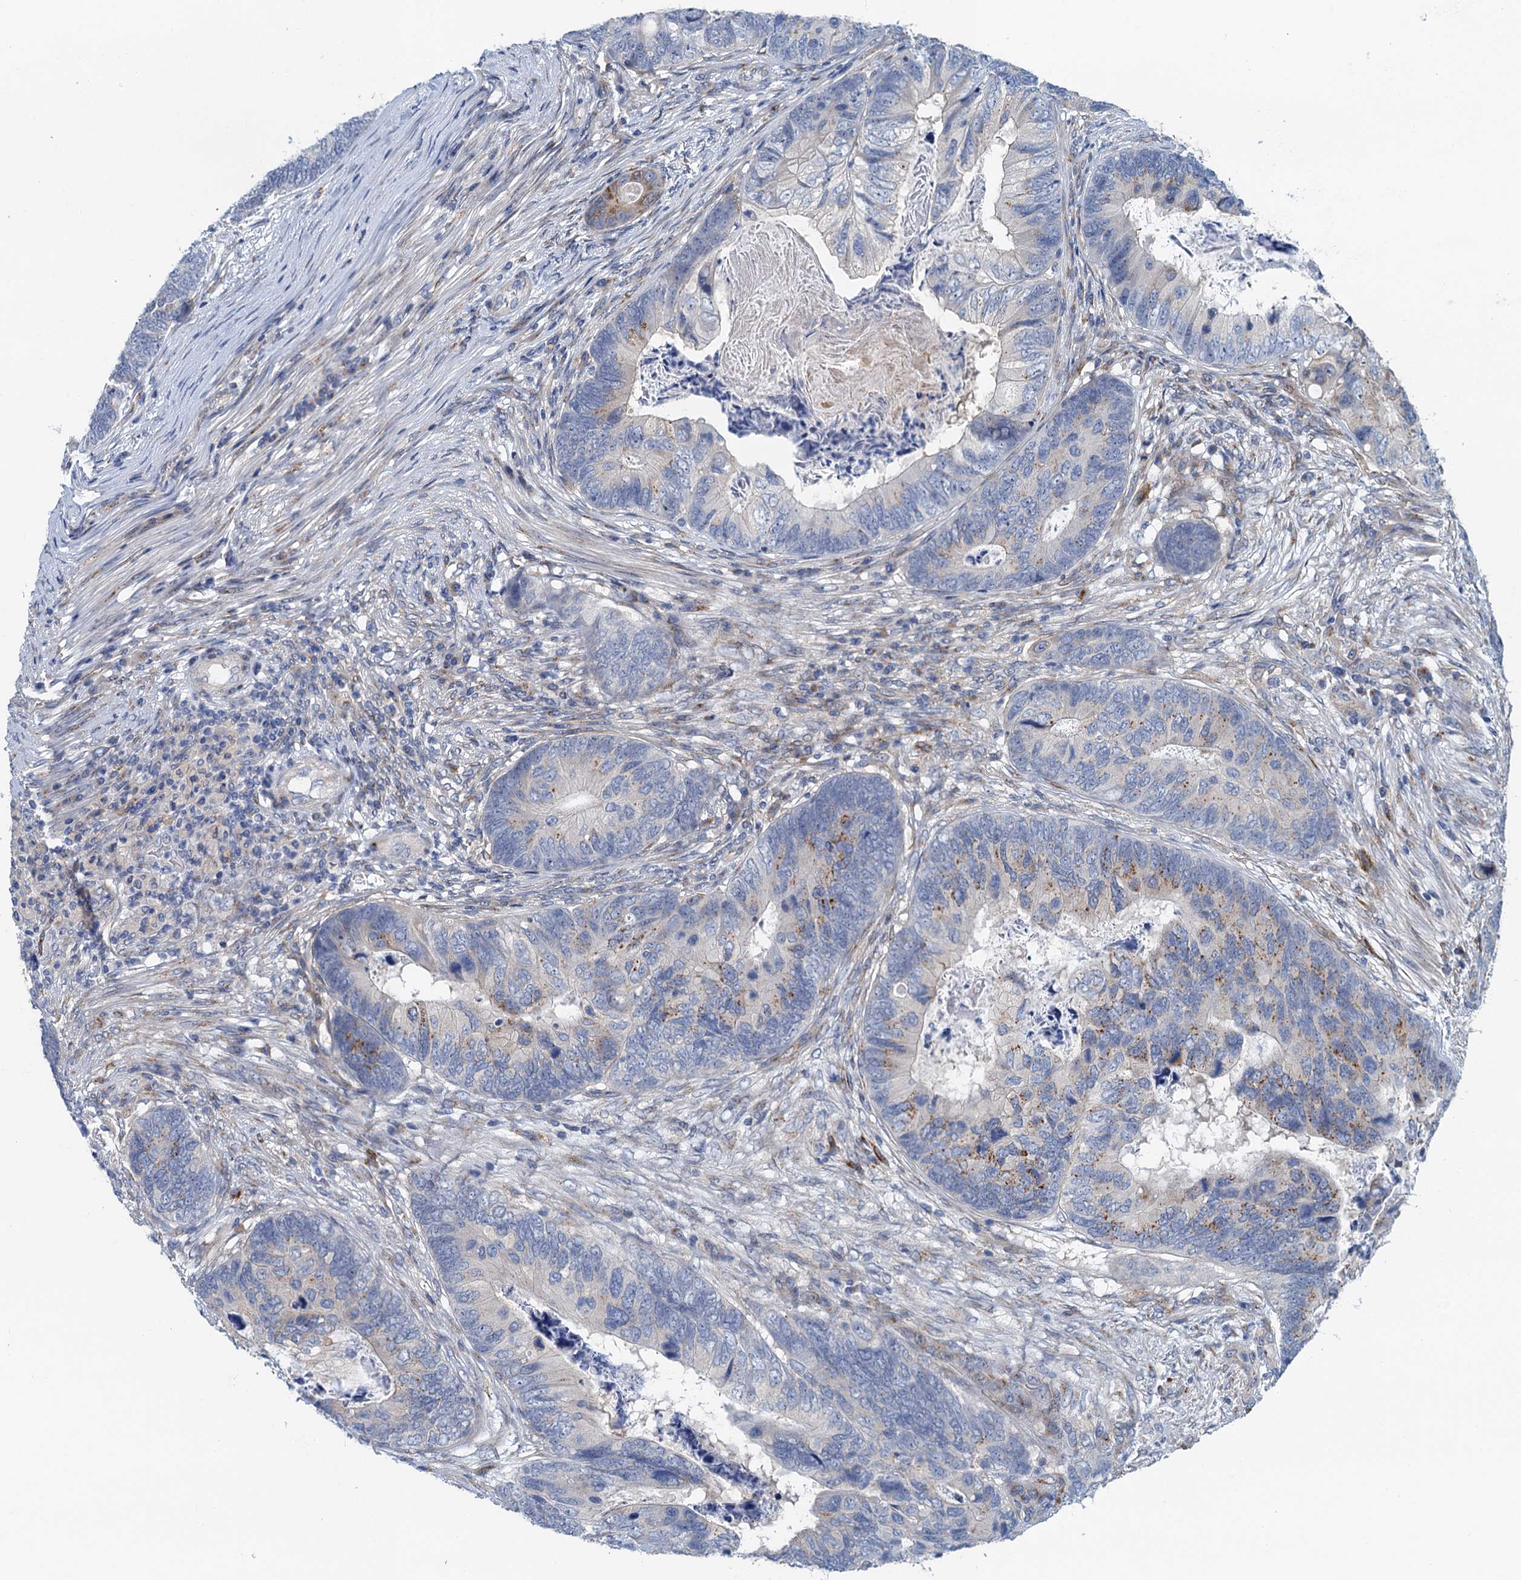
{"staining": {"intensity": "negative", "quantity": "none", "location": "none"}, "tissue": "colorectal cancer", "cell_type": "Tumor cells", "image_type": "cancer", "snomed": [{"axis": "morphology", "description": "Adenocarcinoma, NOS"}, {"axis": "topography", "description": "Colon"}], "caption": "Photomicrograph shows no significant protein staining in tumor cells of colorectal cancer (adenocarcinoma).", "gene": "NBEA", "patient": {"sex": "female", "age": 67}}